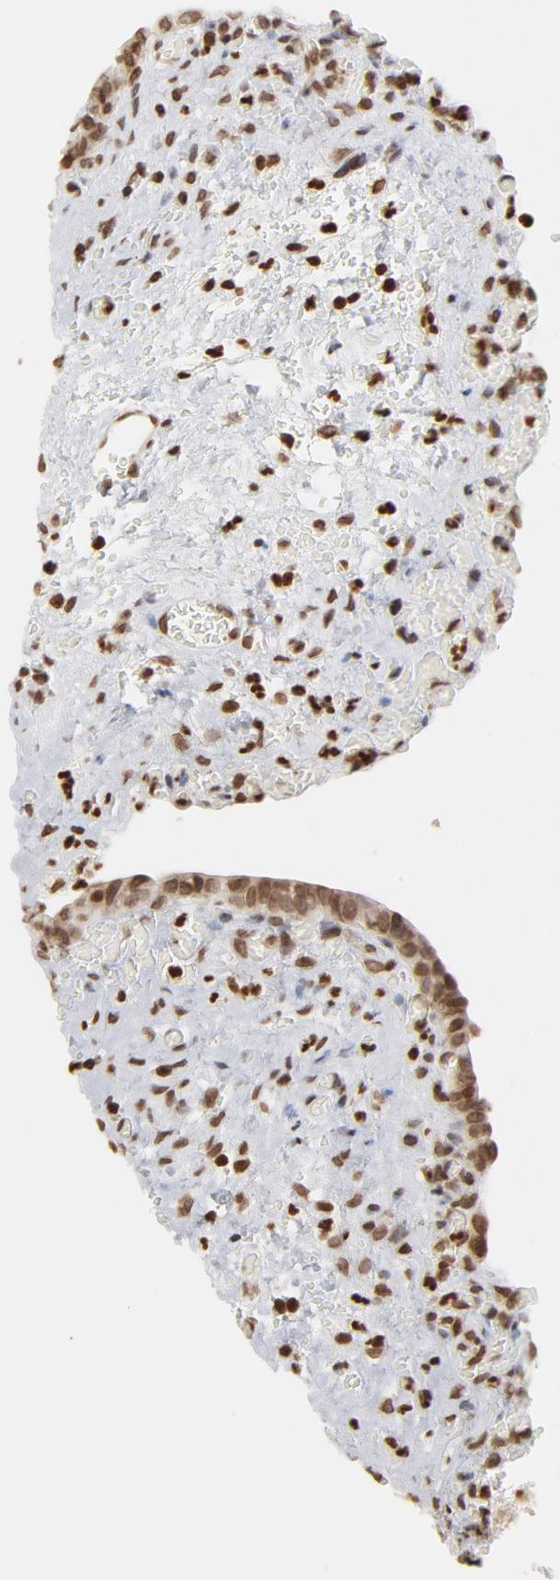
{"staining": {"intensity": "moderate", "quantity": ">75%", "location": "nuclear"}, "tissue": "urinary bladder", "cell_type": "Urothelial cells", "image_type": "normal", "snomed": [{"axis": "morphology", "description": "Normal tissue, NOS"}, {"axis": "morphology", "description": "Dysplasia, NOS"}, {"axis": "topography", "description": "Urinary bladder"}], "caption": "Immunohistochemical staining of normal urinary bladder shows >75% levels of moderate nuclear protein positivity in approximately >75% of urothelial cells.", "gene": "H2AC12", "patient": {"sex": "male", "age": 35}}